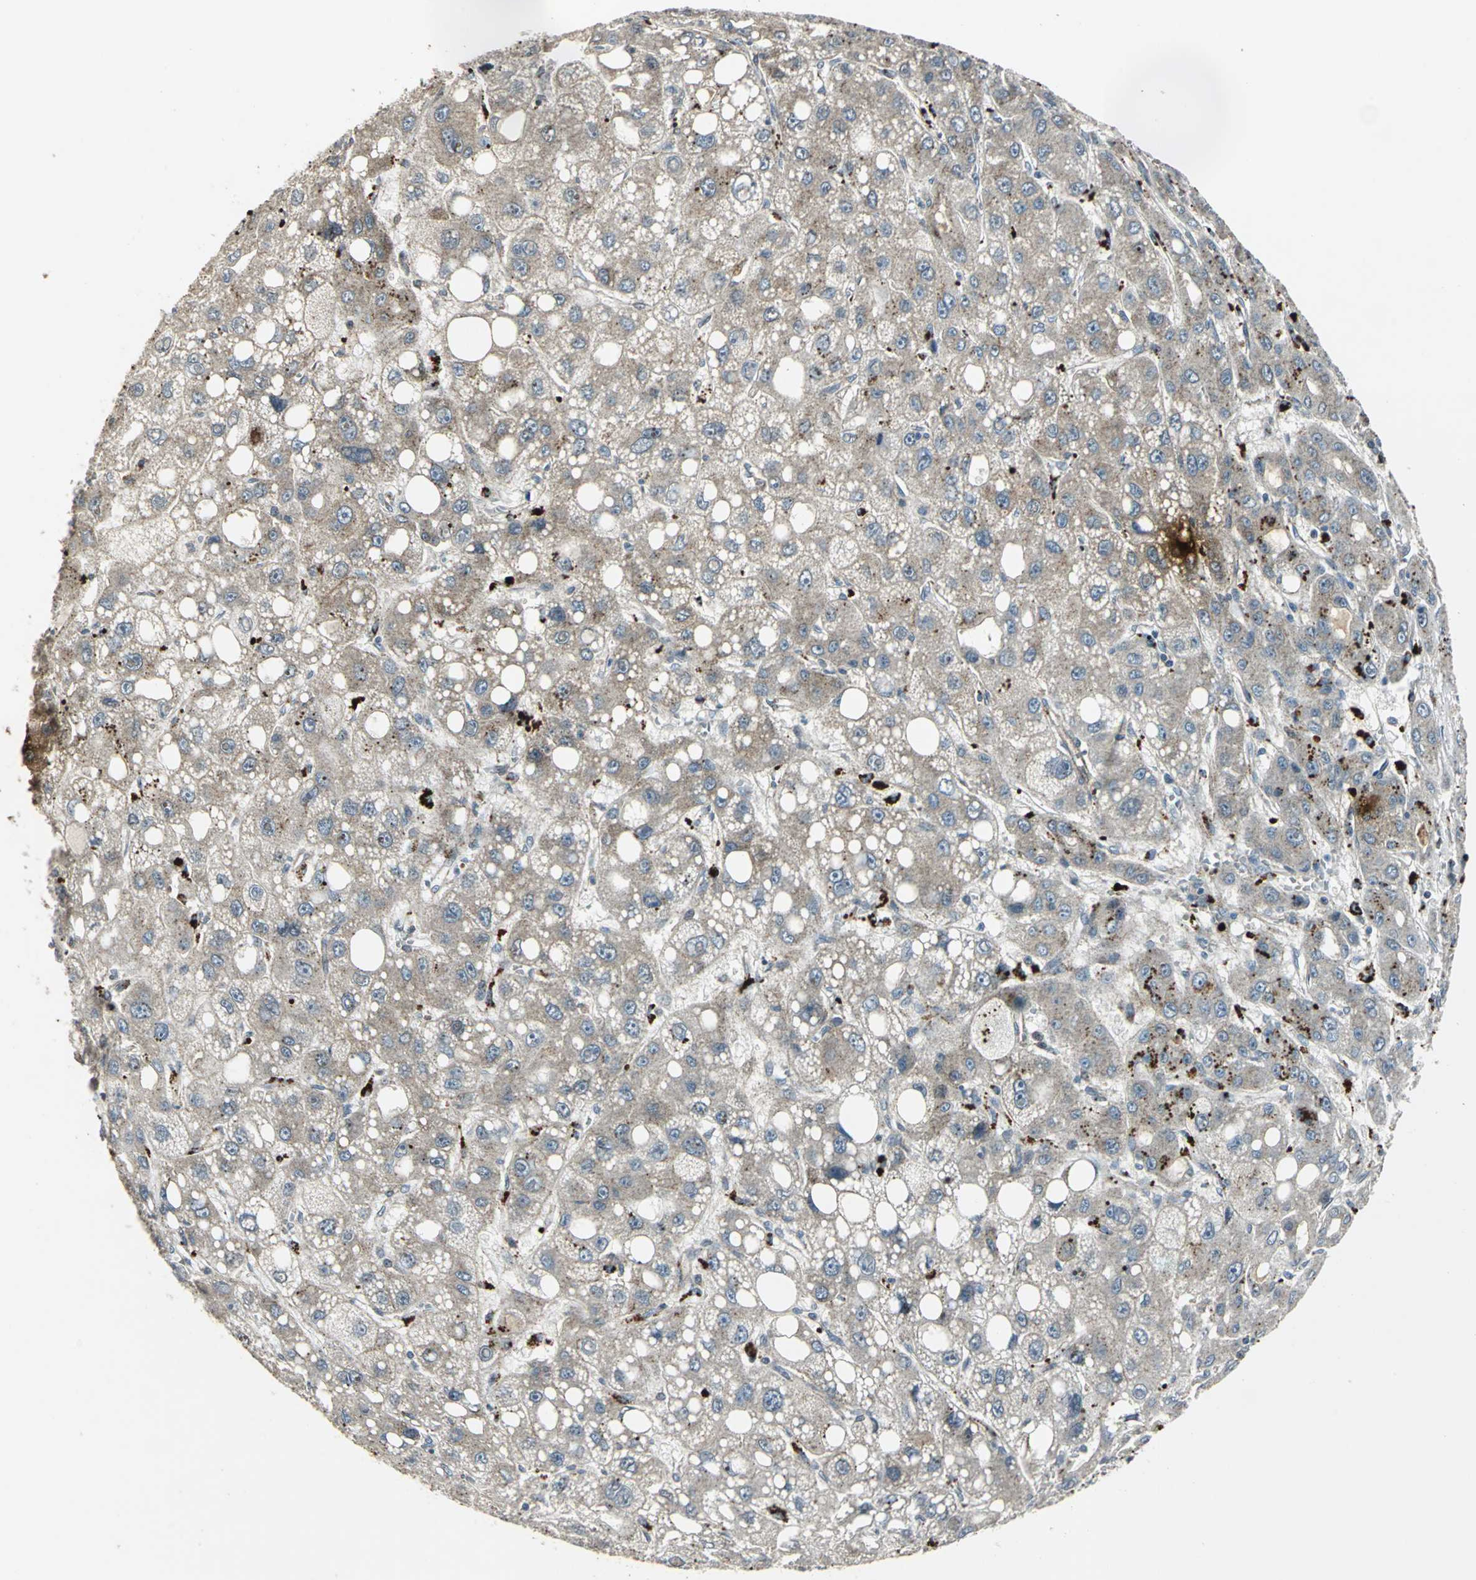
{"staining": {"intensity": "weak", "quantity": ">75%", "location": "cytoplasmic/membranous"}, "tissue": "liver cancer", "cell_type": "Tumor cells", "image_type": "cancer", "snomed": [{"axis": "morphology", "description": "Carcinoma, Hepatocellular, NOS"}, {"axis": "topography", "description": "Liver"}], "caption": "A low amount of weak cytoplasmic/membranous staining is appreciated in about >75% of tumor cells in liver cancer tissue.", "gene": "DNAJB4", "patient": {"sex": "male", "age": 55}}